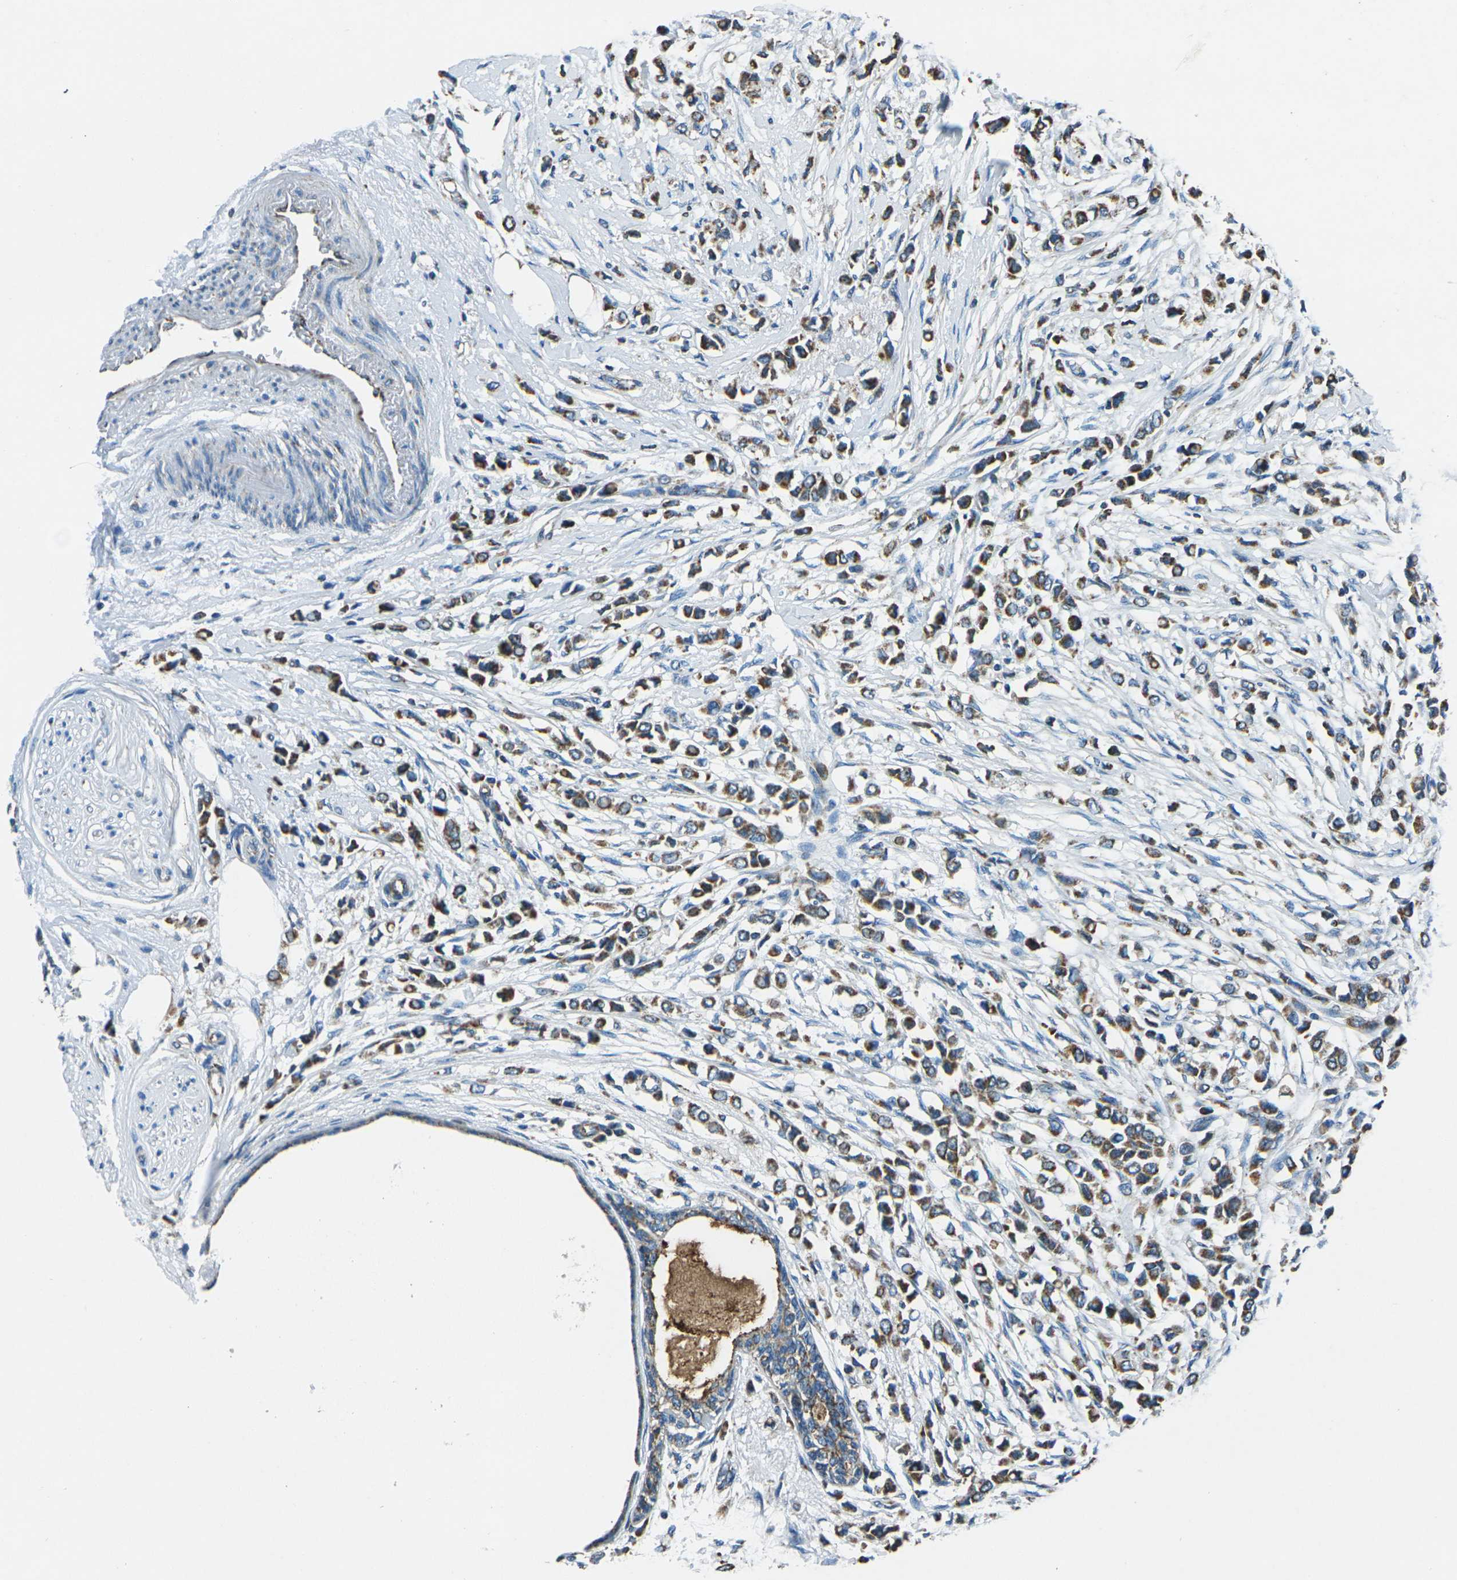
{"staining": {"intensity": "strong", "quantity": ">75%", "location": "cytoplasmic/membranous"}, "tissue": "breast cancer", "cell_type": "Tumor cells", "image_type": "cancer", "snomed": [{"axis": "morphology", "description": "Lobular carcinoma"}, {"axis": "topography", "description": "Breast"}], "caption": "Tumor cells show strong cytoplasmic/membranous positivity in about >75% of cells in lobular carcinoma (breast). (Brightfield microscopy of DAB IHC at high magnification).", "gene": "IRF3", "patient": {"sex": "female", "age": 51}}